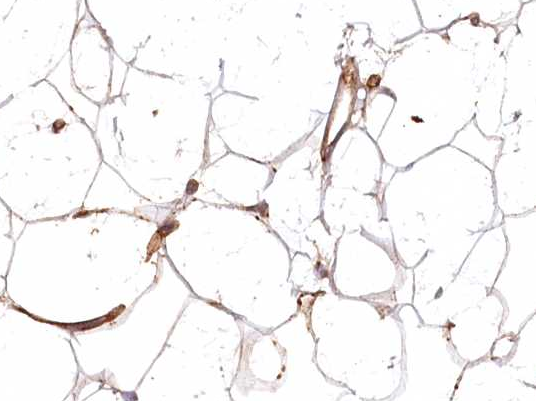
{"staining": {"intensity": "weak", "quantity": ">75%", "location": "cytoplasmic/membranous"}, "tissue": "adipose tissue", "cell_type": "Adipocytes", "image_type": "normal", "snomed": [{"axis": "morphology", "description": "Normal tissue, NOS"}, {"axis": "topography", "description": "Breast"}], "caption": "Immunohistochemical staining of normal adipose tissue displays weak cytoplasmic/membranous protein positivity in about >75% of adipocytes.", "gene": "PSAPL1", "patient": {"sex": "female", "age": 26}}